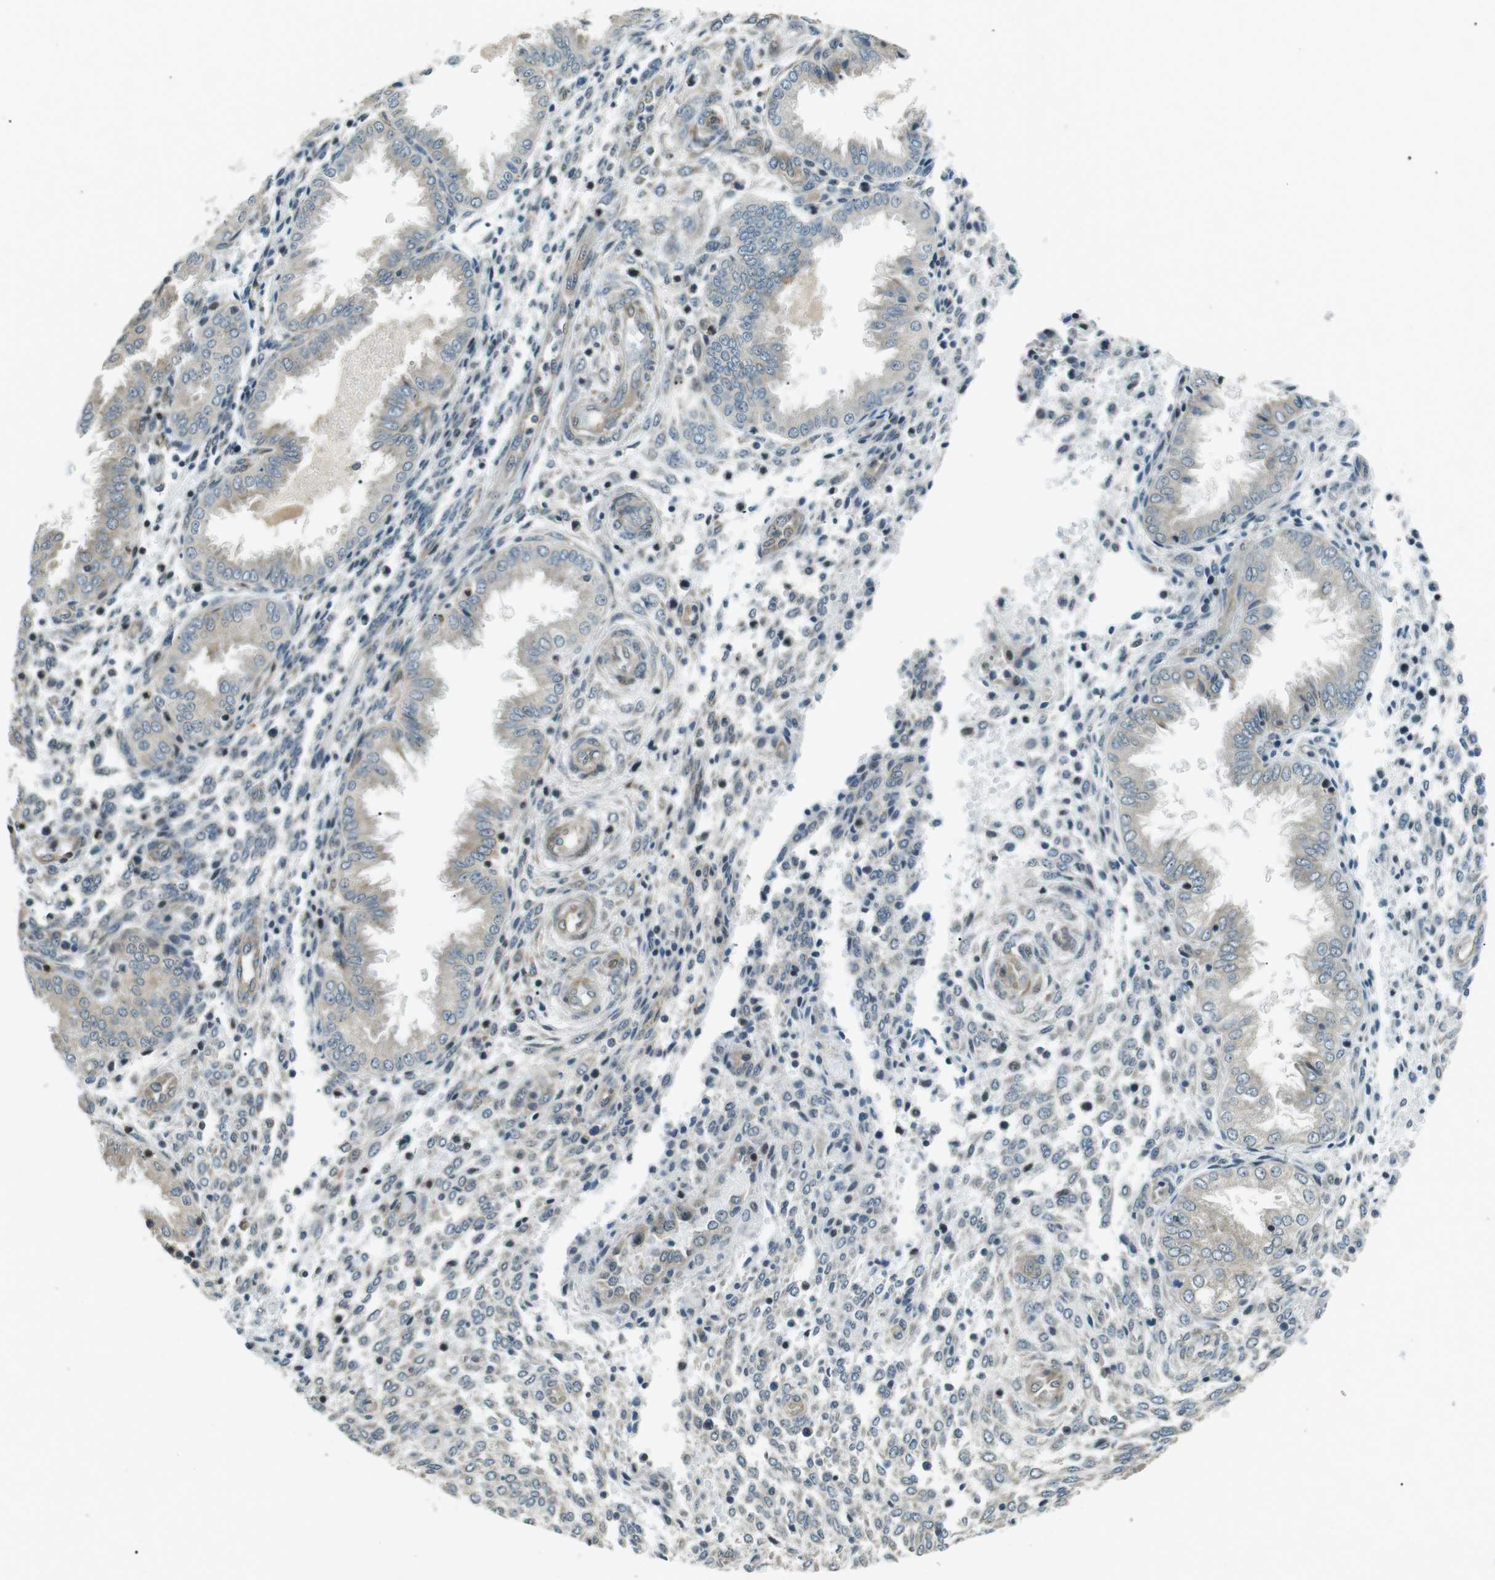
{"staining": {"intensity": "moderate", "quantity": "25%-75%", "location": "cytoplasmic/membranous"}, "tissue": "endometrium", "cell_type": "Cells in endometrial stroma", "image_type": "normal", "snomed": [{"axis": "morphology", "description": "Normal tissue, NOS"}, {"axis": "topography", "description": "Endometrium"}], "caption": "Immunohistochemistry (IHC) photomicrograph of normal endometrium: endometrium stained using immunohistochemistry exhibits medium levels of moderate protein expression localized specifically in the cytoplasmic/membranous of cells in endometrial stroma, appearing as a cytoplasmic/membranous brown color.", "gene": "TMEM74", "patient": {"sex": "female", "age": 33}}